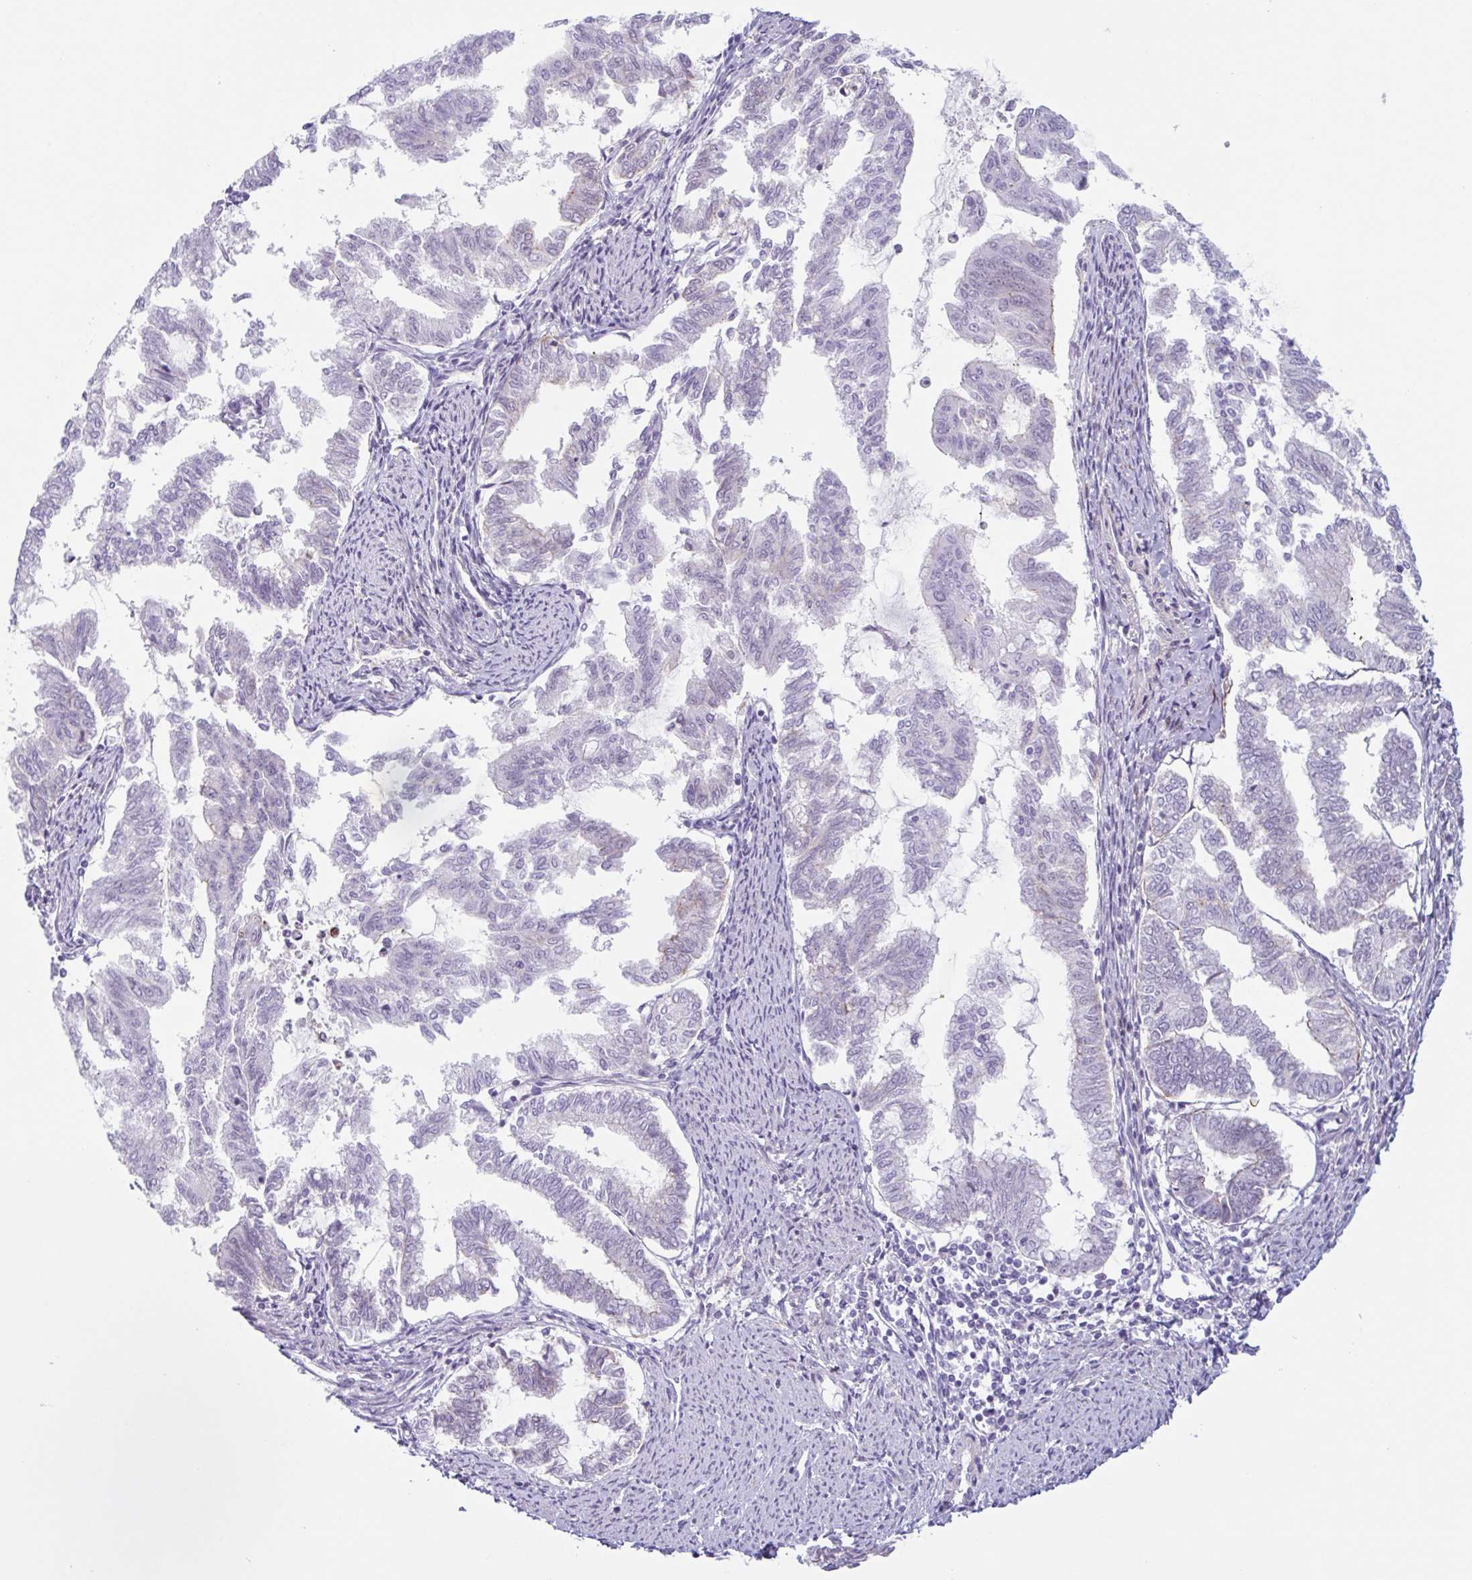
{"staining": {"intensity": "negative", "quantity": "none", "location": "none"}, "tissue": "endometrial cancer", "cell_type": "Tumor cells", "image_type": "cancer", "snomed": [{"axis": "morphology", "description": "Adenocarcinoma, NOS"}, {"axis": "topography", "description": "Endometrium"}], "caption": "DAB immunohistochemical staining of human adenocarcinoma (endometrial) reveals no significant staining in tumor cells. Brightfield microscopy of immunohistochemistry stained with DAB (3,3'-diaminobenzidine) (brown) and hematoxylin (blue), captured at high magnification.", "gene": "MYH10", "patient": {"sex": "female", "age": 79}}